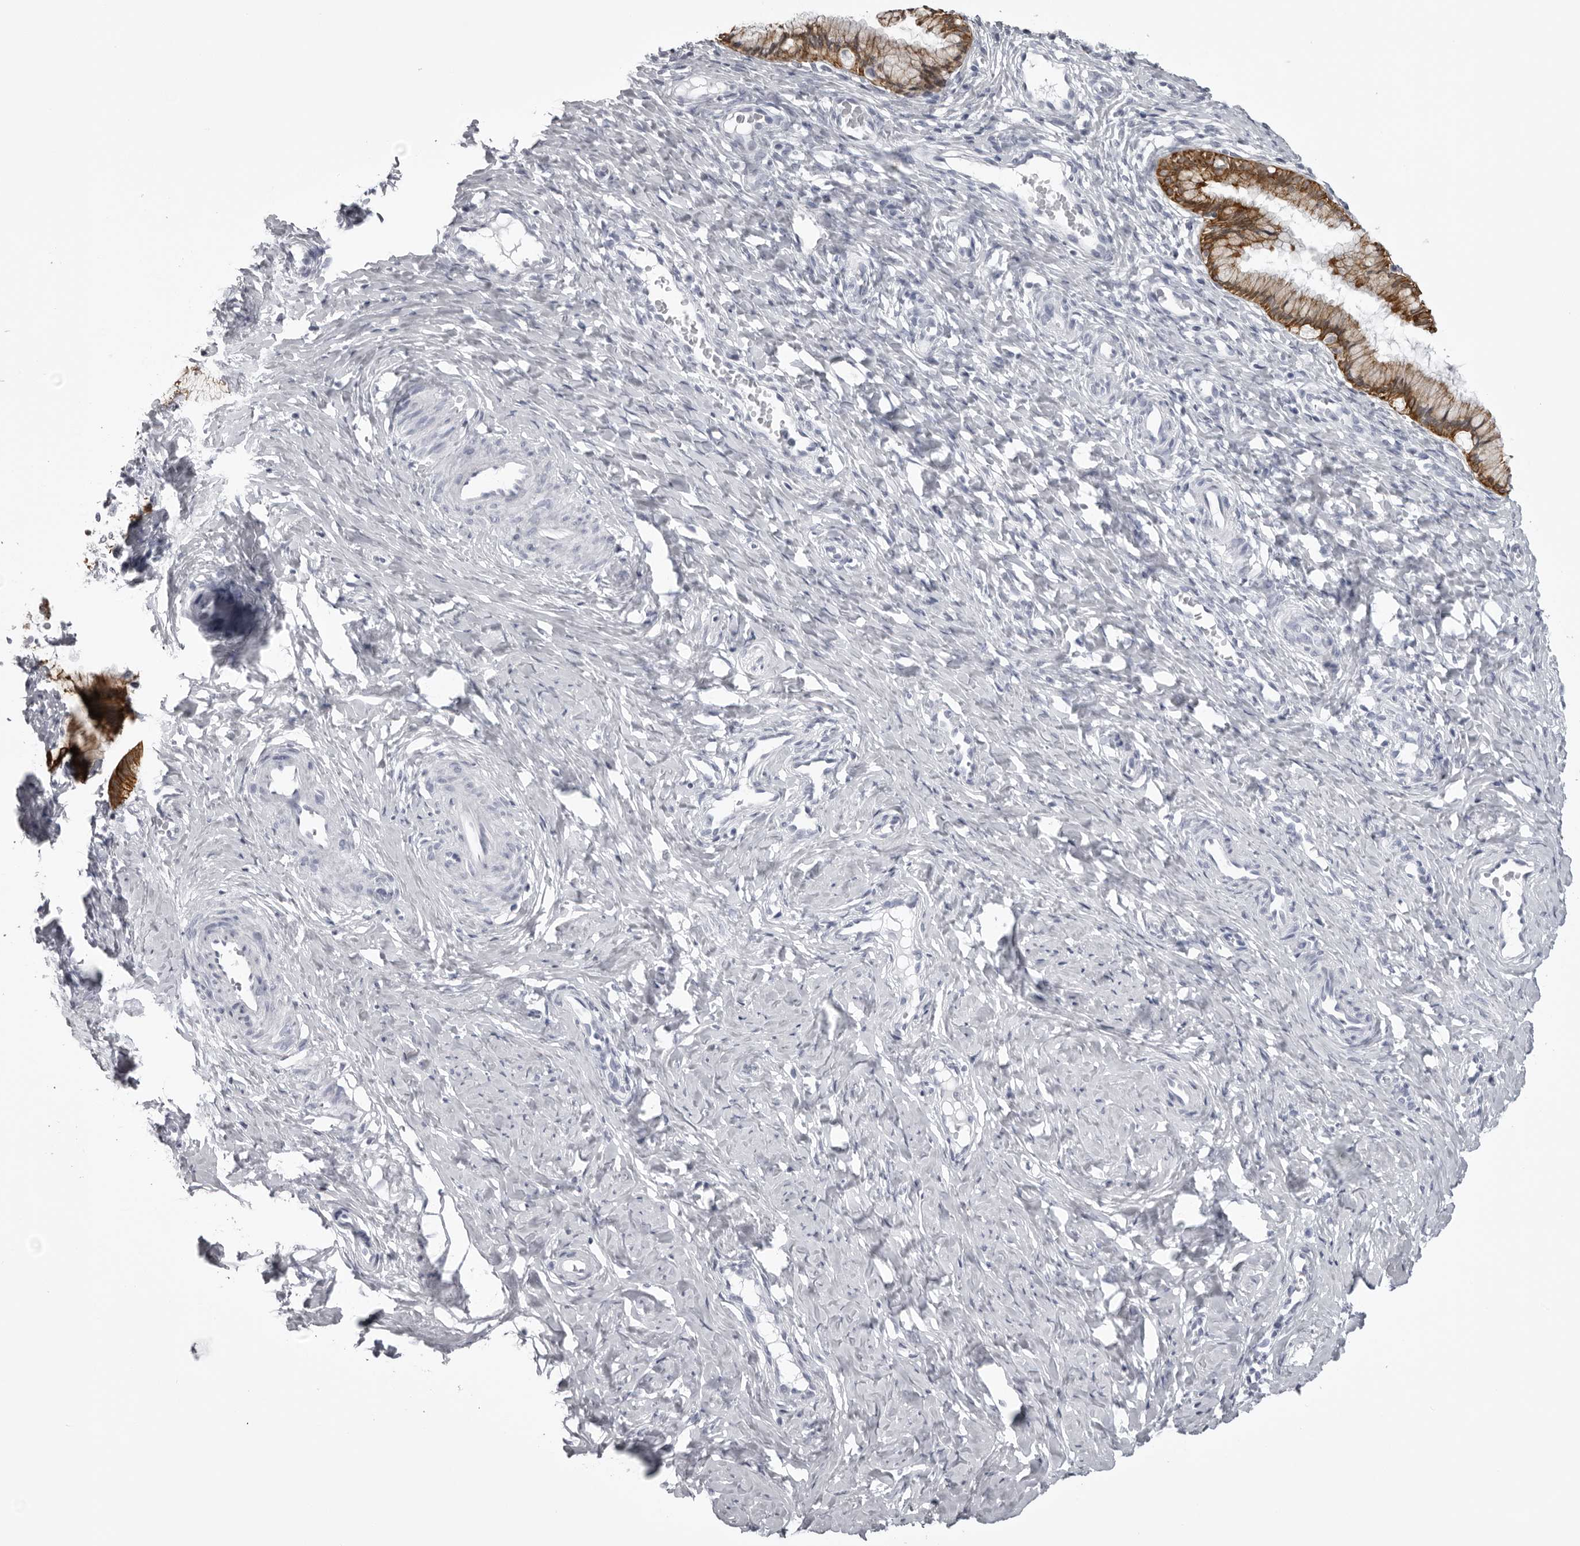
{"staining": {"intensity": "moderate", "quantity": ">75%", "location": "cytoplasmic/membranous"}, "tissue": "cervix", "cell_type": "Glandular cells", "image_type": "normal", "snomed": [{"axis": "morphology", "description": "Normal tissue, NOS"}, {"axis": "topography", "description": "Cervix"}], "caption": "Immunohistochemistry (IHC) (DAB (3,3'-diaminobenzidine)) staining of unremarkable human cervix shows moderate cytoplasmic/membranous protein expression in approximately >75% of glandular cells.", "gene": "UROD", "patient": {"sex": "female", "age": 27}}